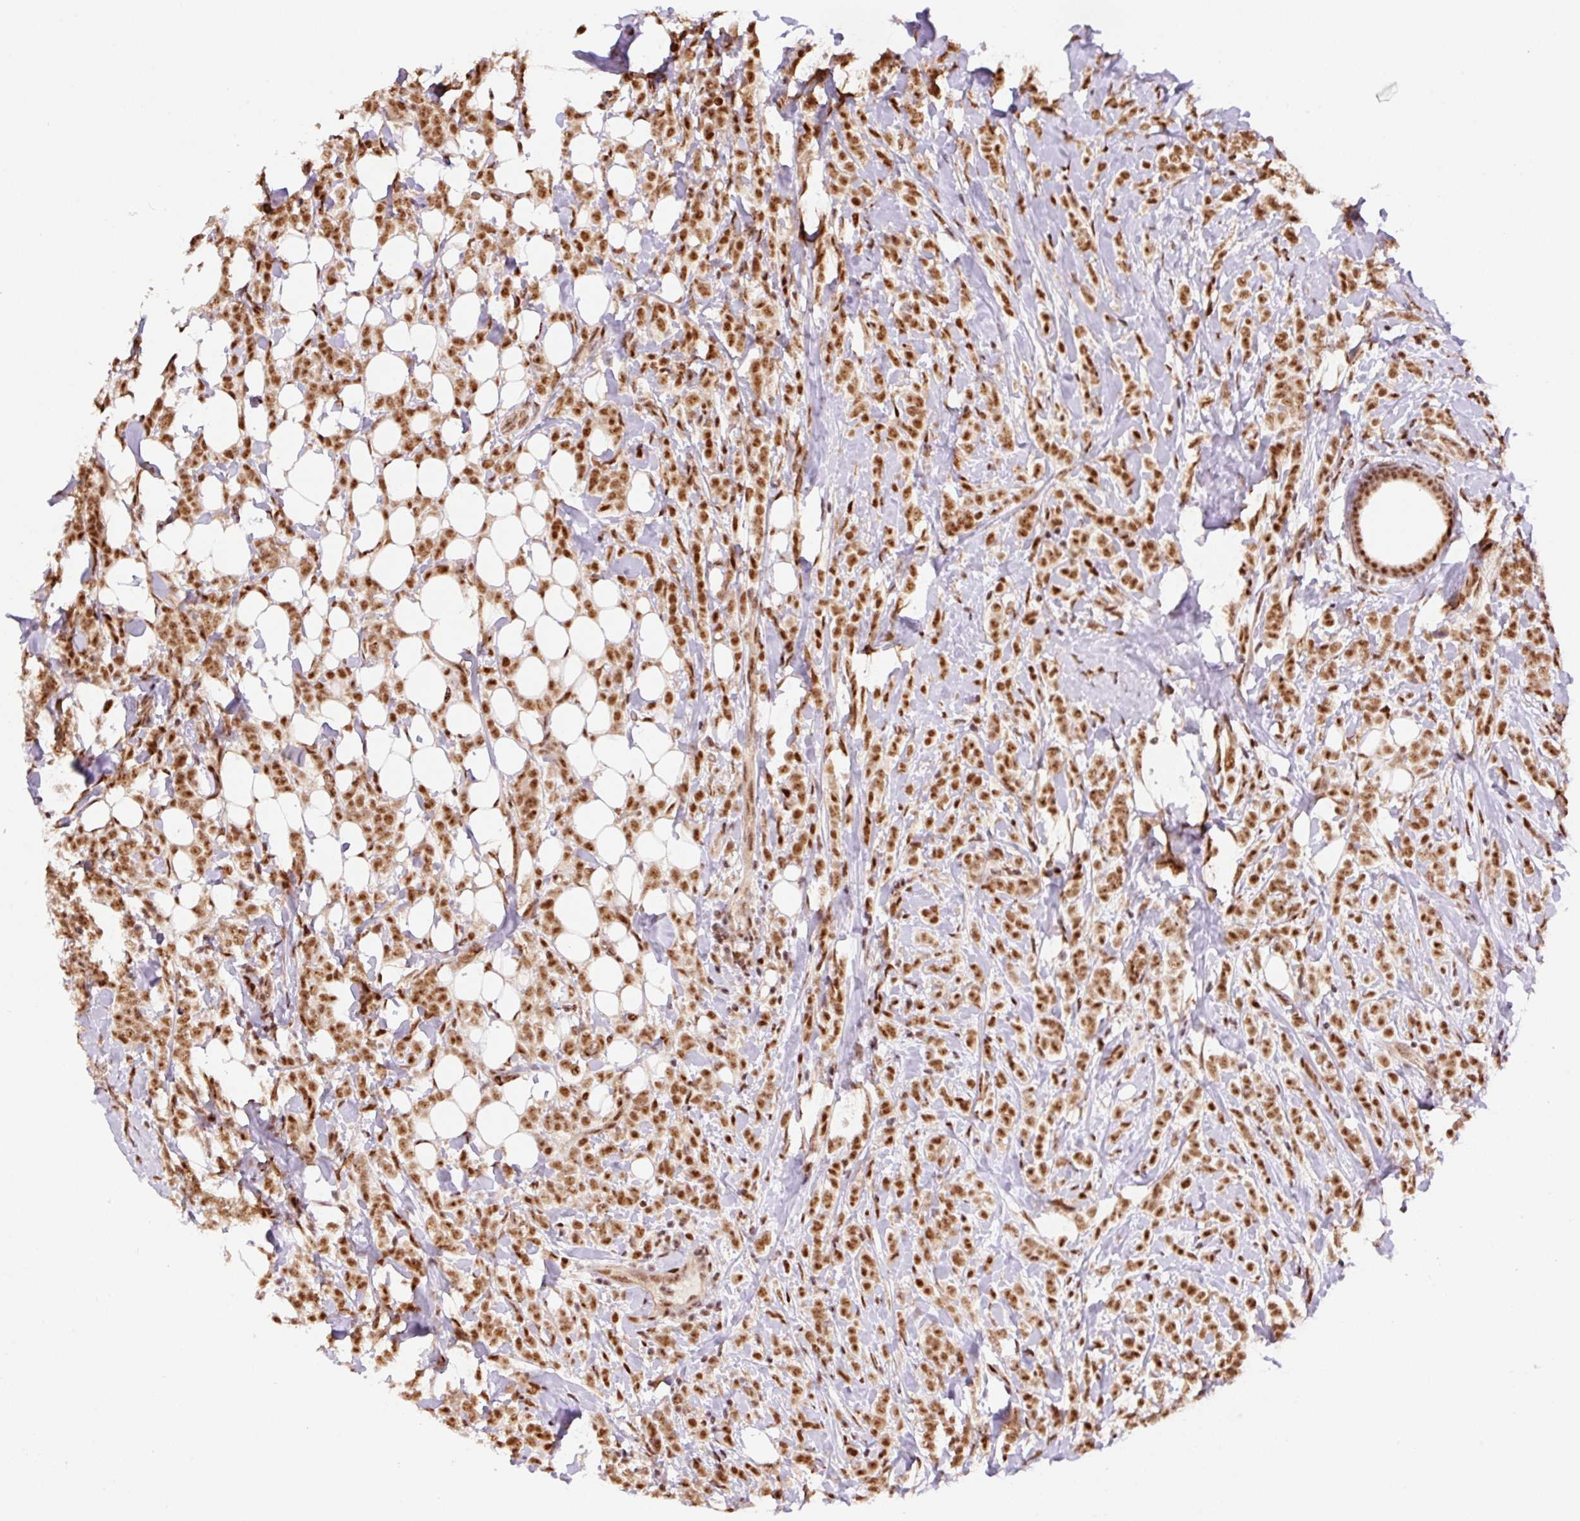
{"staining": {"intensity": "moderate", "quantity": ">75%", "location": "nuclear"}, "tissue": "breast cancer", "cell_type": "Tumor cells", "image_type": "cancer", "snomed": [{"axis": "morphology", "description": "Lobular carcinoma"}, {"axis": "topography", "description": "Breast"}], "caption": "Approximately >75% of tumor cells in human breast cancer show moderate nuclear protein expression as visualized by brown immunohistochemical staining.", "gene": "INTS8", "patient": {"sex": "female", "age": 49}}